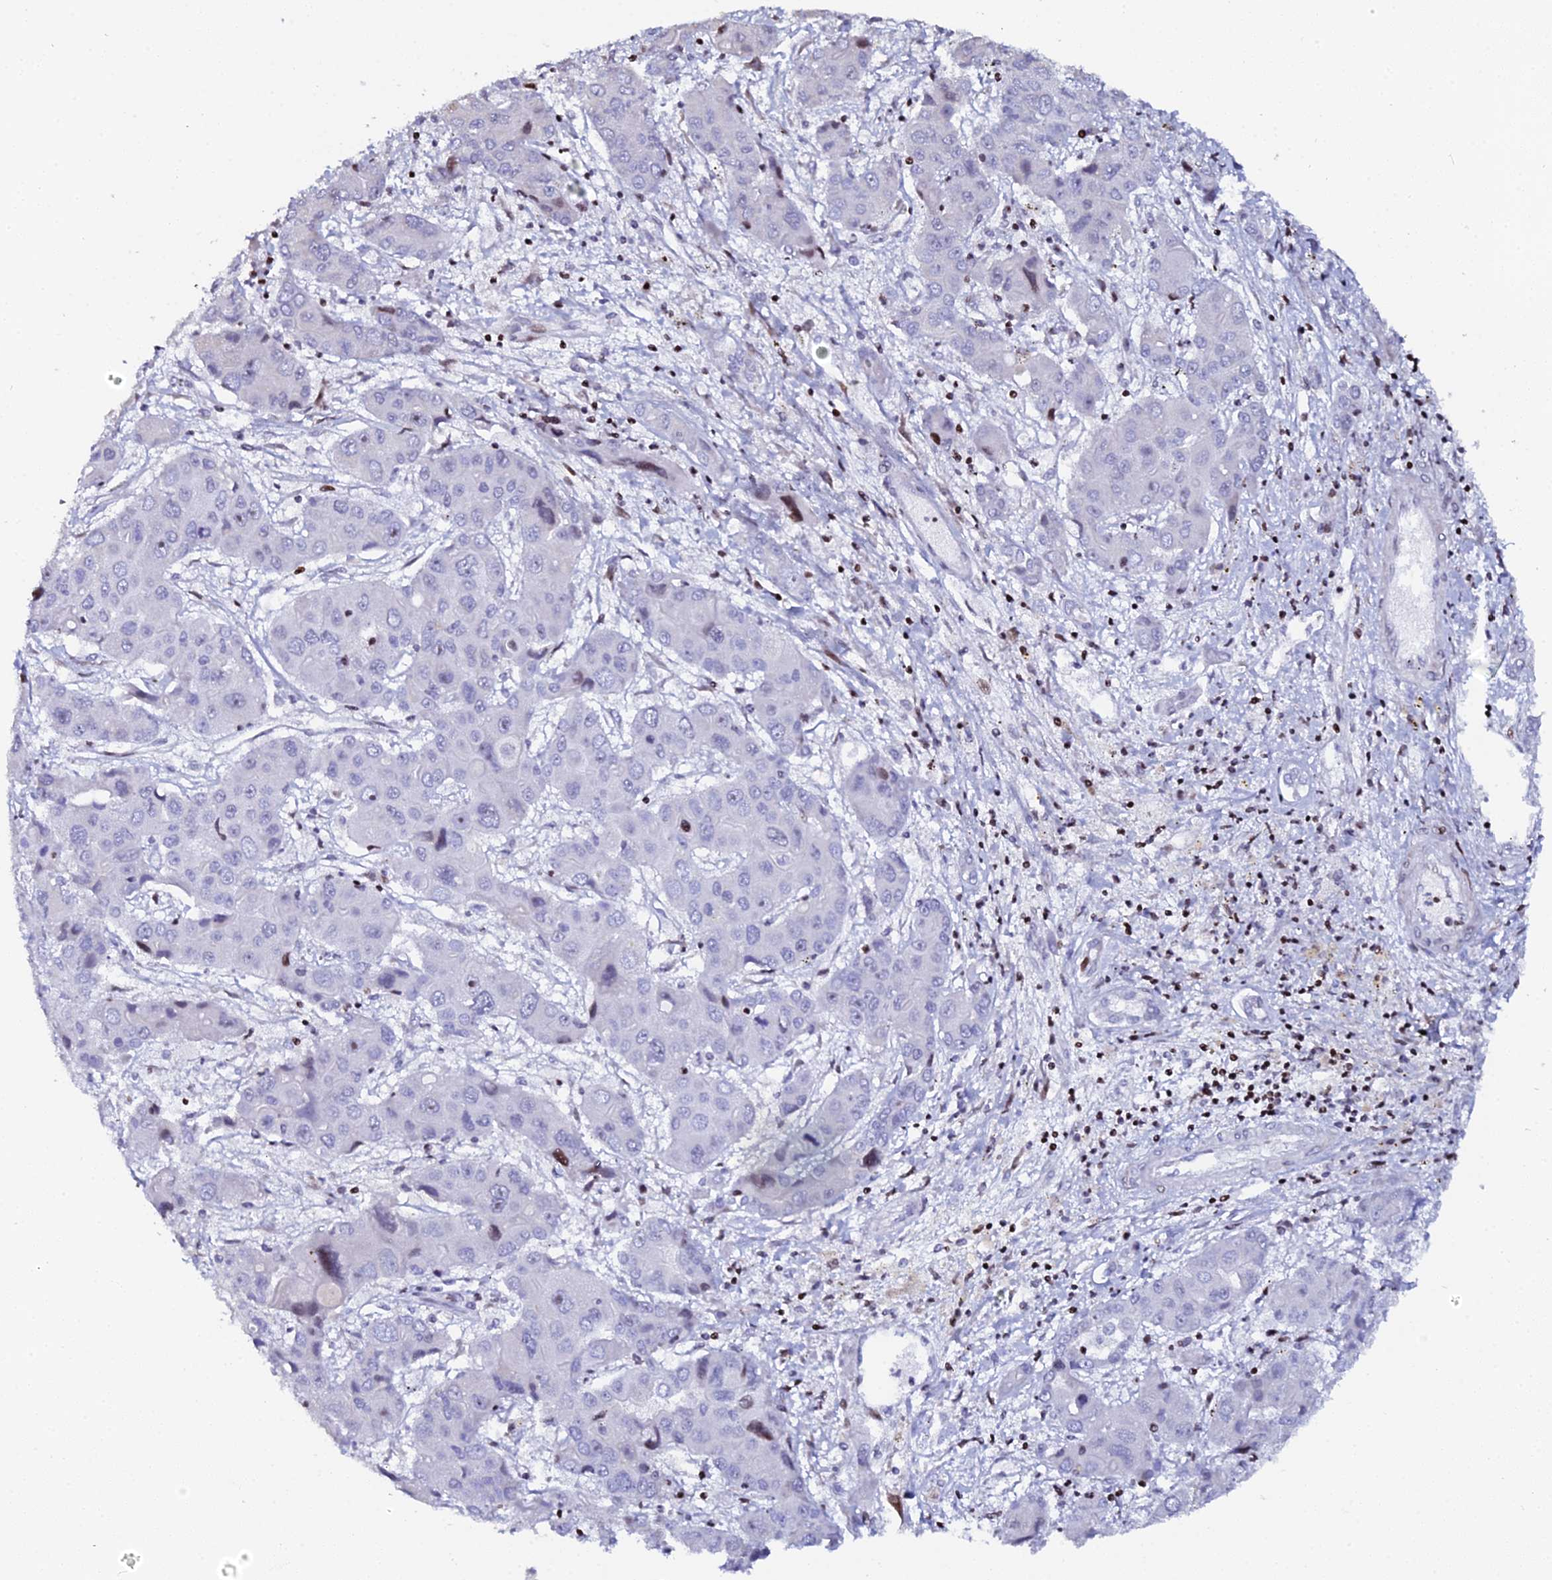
{"staining": {"intensity": "moderate", "quantity": "<25%", "location": "nuclear"}, "tissue": "liver cancer", "cell_type": "Tumor cells", "image_type": "cancer", "snomed": [{"axis": "morphology", "description": "Cholangiocarcinoma"}, {"axis": "topography", "description": "Liver"}], "caption": "A high-resolution micrograph shows immunohistochemistry staining of cholangiocarcinoma (liver), which exhibits moderate nuclear positivity in about <25% of tumor cells.", "gene": "MYNN", "patient": {"sex": "male", "age": 67}}